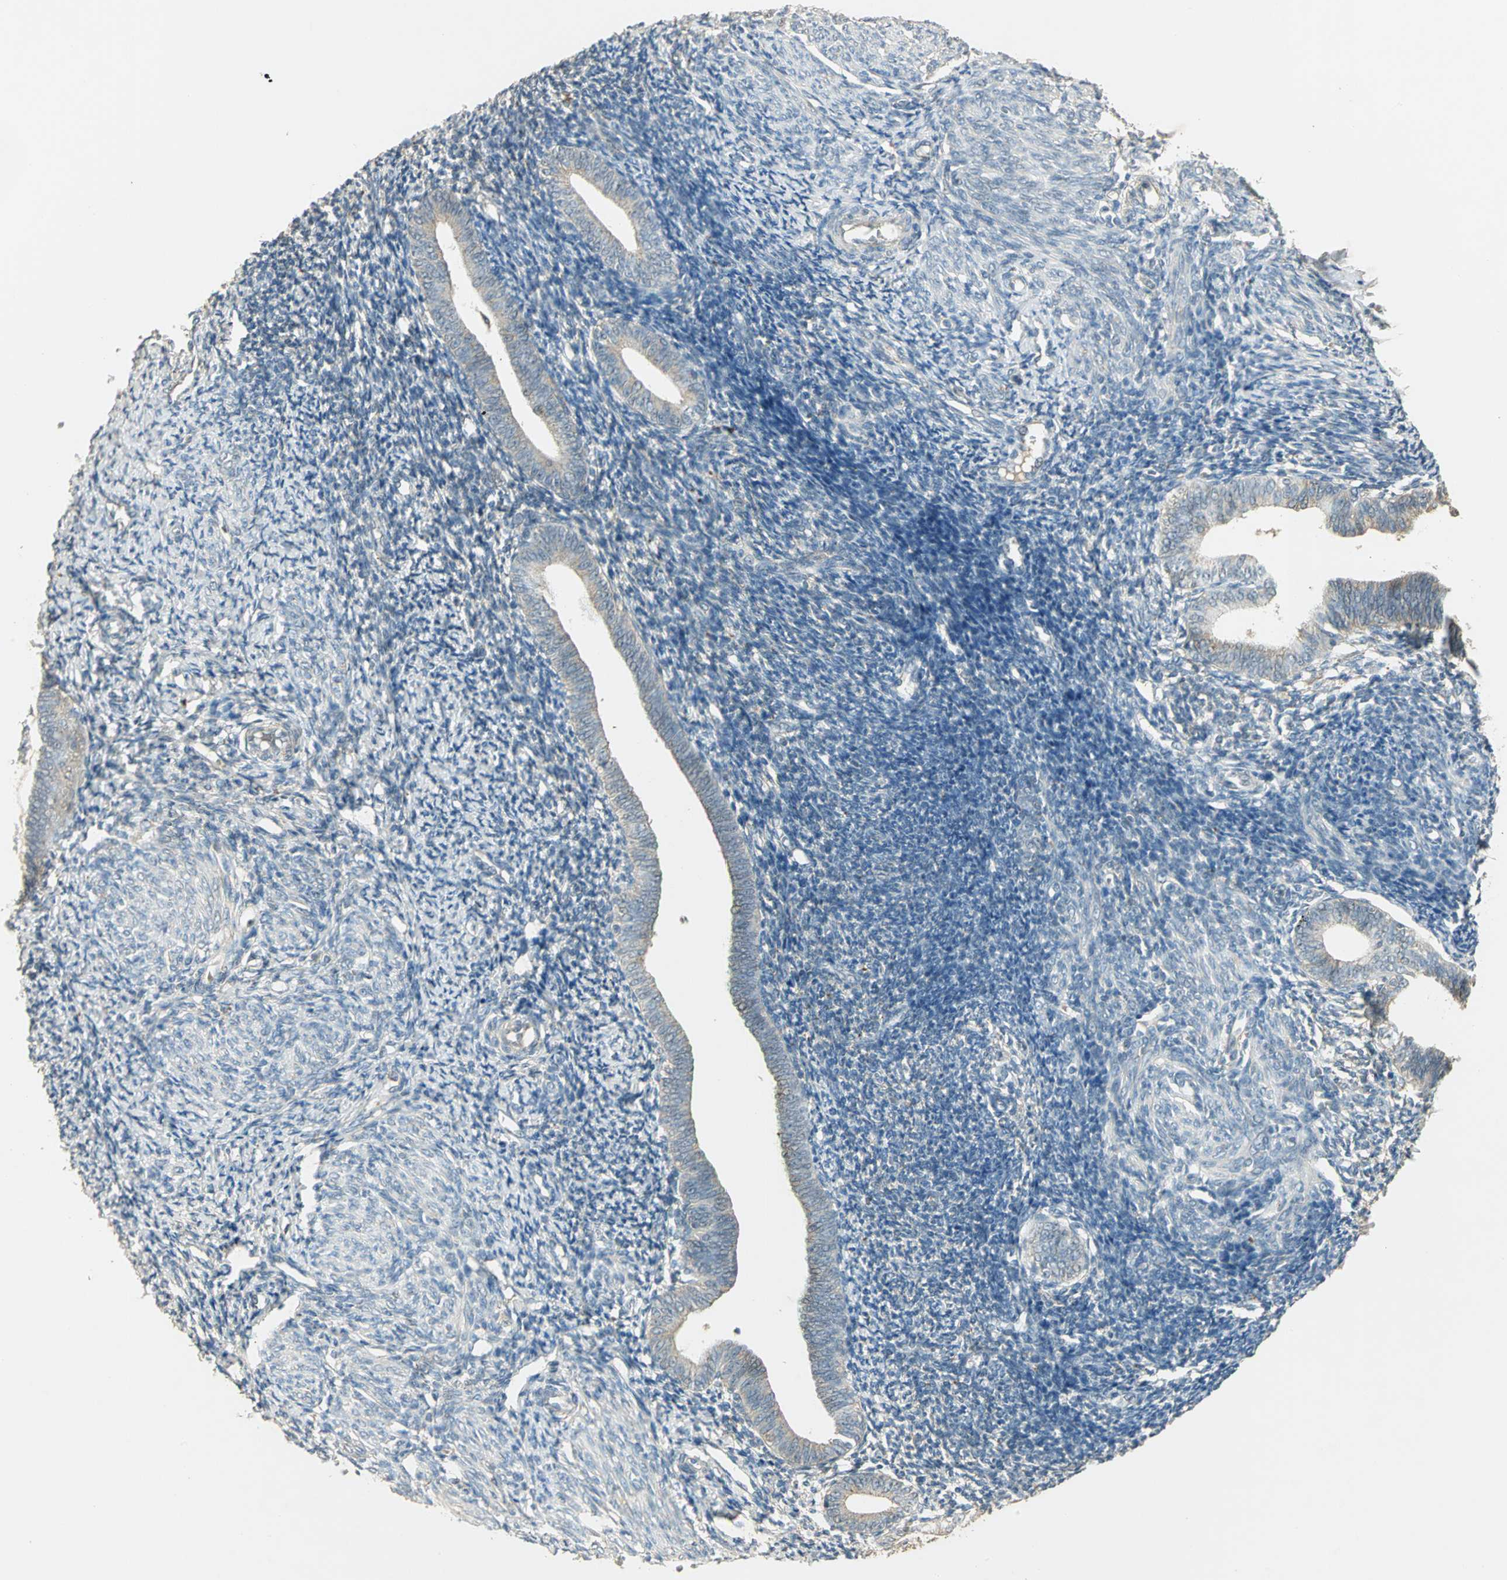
{"staining": {"intensity": "weak", "quantity": ">75%", "location": "cytoplasmic/membranous"}, "tissue": "endometrium", "cell_type": "Cells in endometrial stroma", "image_type": "normal", "snomed": [{"axis": "morphology", "description": "Normal tissue, NOS"}, {"axis": "topography", "description": "Endometrium"}], "caption": "Protein staining of benign endometrium reveals weak cytoplasmic/membranous positivity in about >75% of cells in endometrial stroma. (DAB (3,3'-diaminobenzidine) IHC with brightfield microscopy, high magnification).", "gene": "KEAP1", "patient": {"sex": "female", "age": 57}}